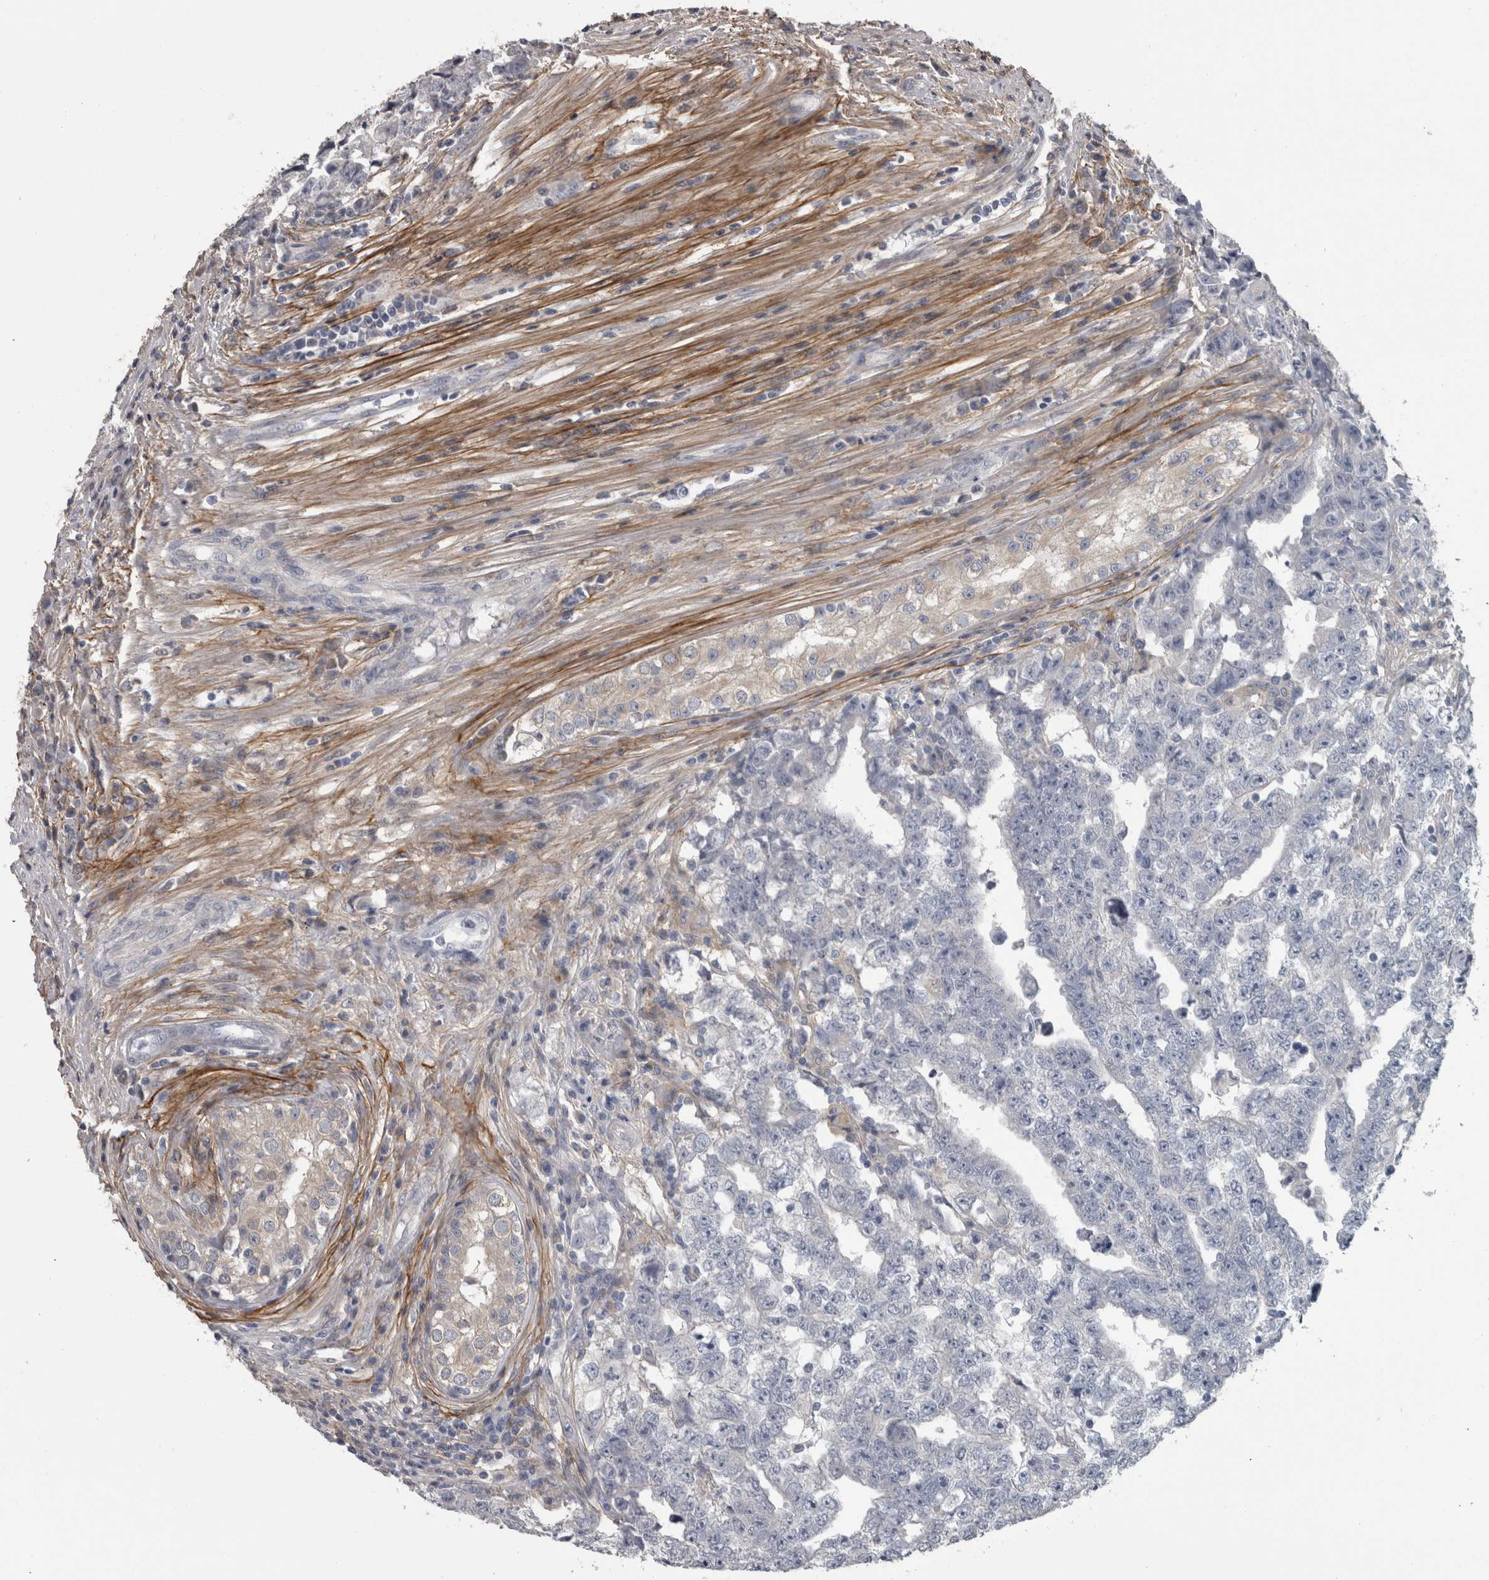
{"staining": {"intensity": "negative", "quantity": "none", "location": "none"}, "tissue": "testis cancer", "cell_type": "Tumor cells", "image_type": "cancer", "snomed": [{"axis": "morphology", "description": "Carcinoma, Embryonal, NOS"}, {"axis": "topography", "description": "Testis"}], "caption": "Immunohistochemistry (IHC) histopathology image of neoplastic tissue: human testis embryonal carcinoma stained with DAB (3,3'-diaminobenzidine) reveals no significant protein expression in tumor cells. (Immunohistochemistry (IHC), brightfield microscopy, high magnification).", "gene": "EFEMP2", "patient": {"sex": "male", "age": 25}}